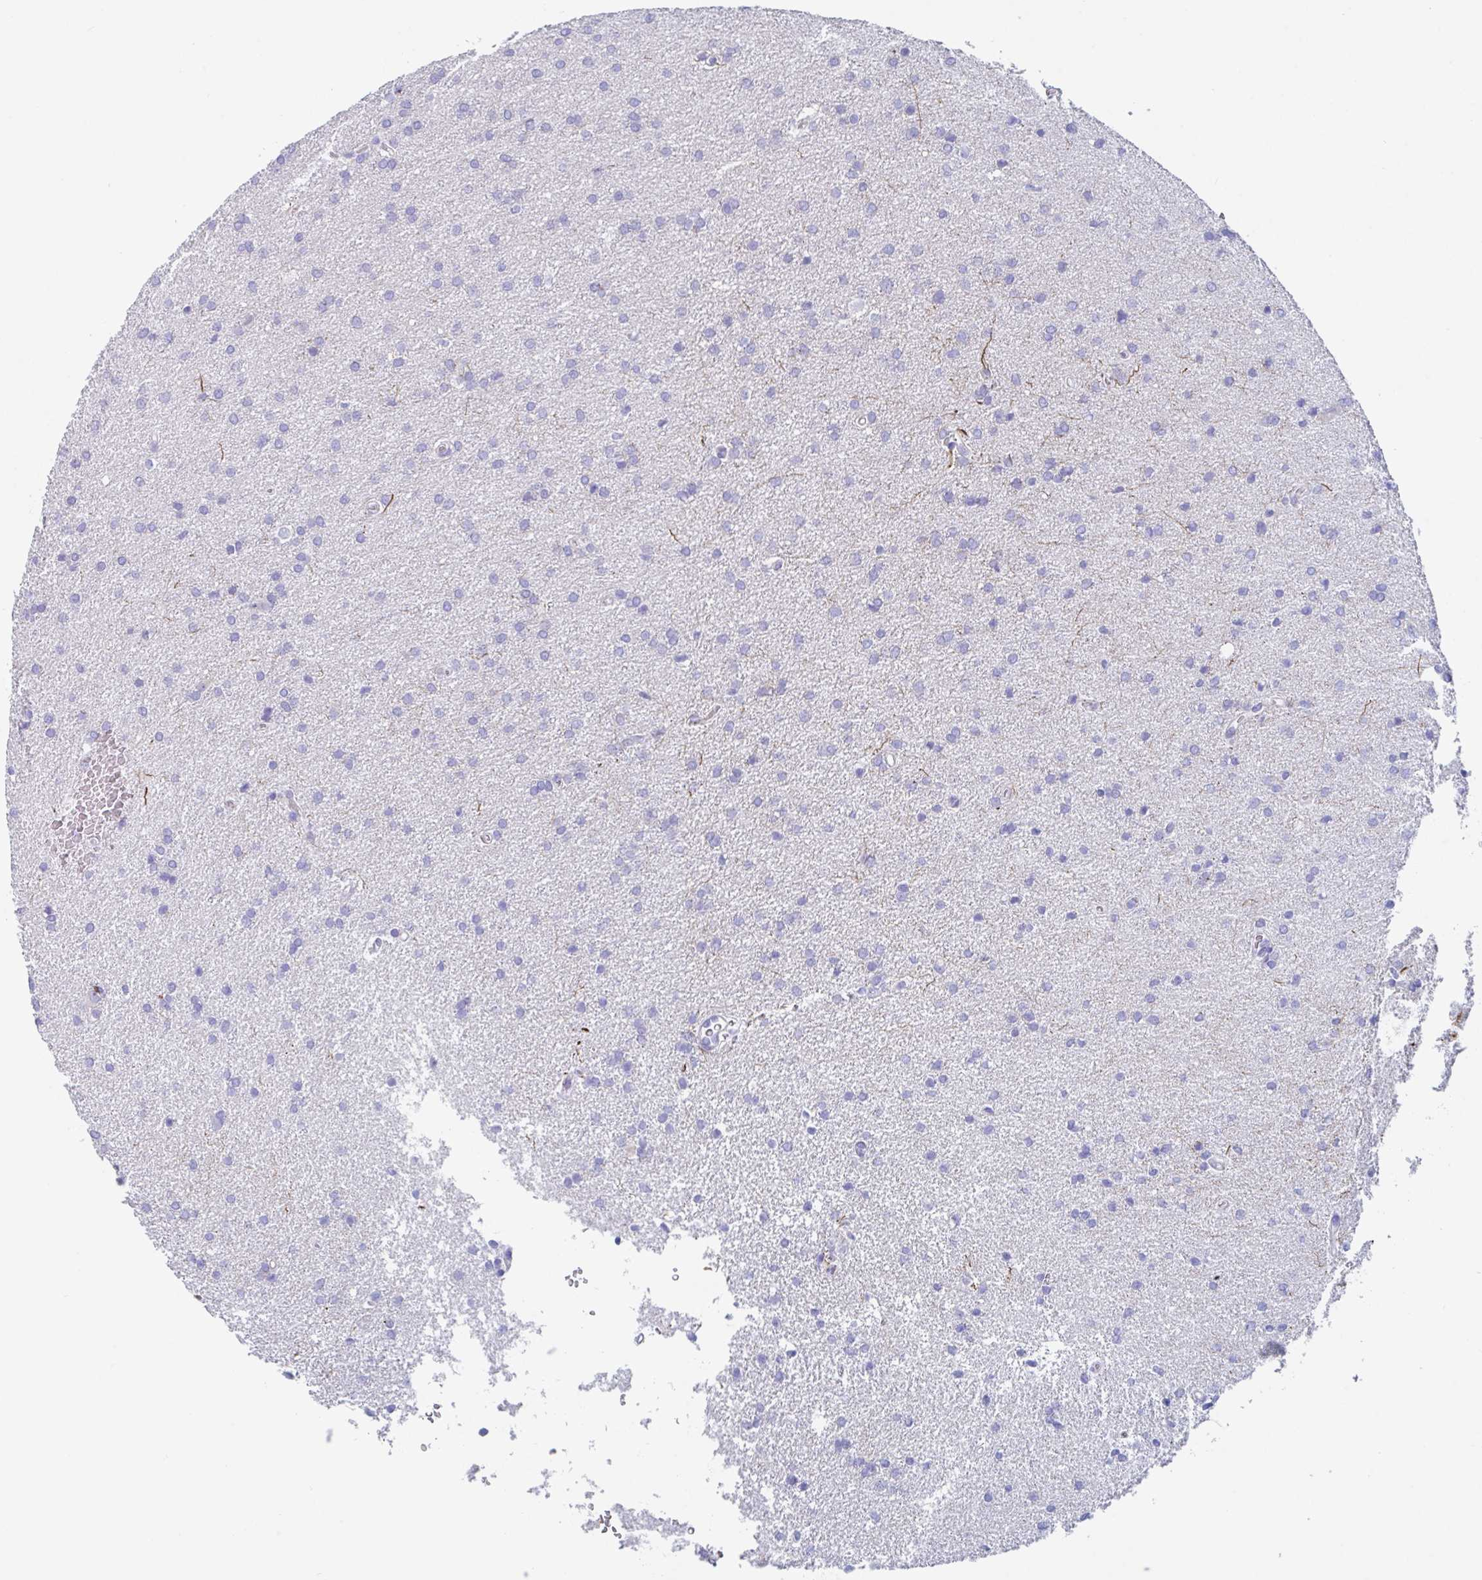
{"staining": {"intensity": "negative", "quantity": "none", "location": "none"}, "tissue": "glioma", "cell_type": "Tumor cells", "image_type": "cancer", "snomed": [{"axis": "morphology", "description": "Glioma, malignant, Low grade"}, {"axis": "topography", "description": "Brain"}], "caption": "The photomicrograph displays no staining of tumor cells in malignant glioma (low-grade).", "gene": "ZPBP", "patient": {"sex": "female", "age": 34}}